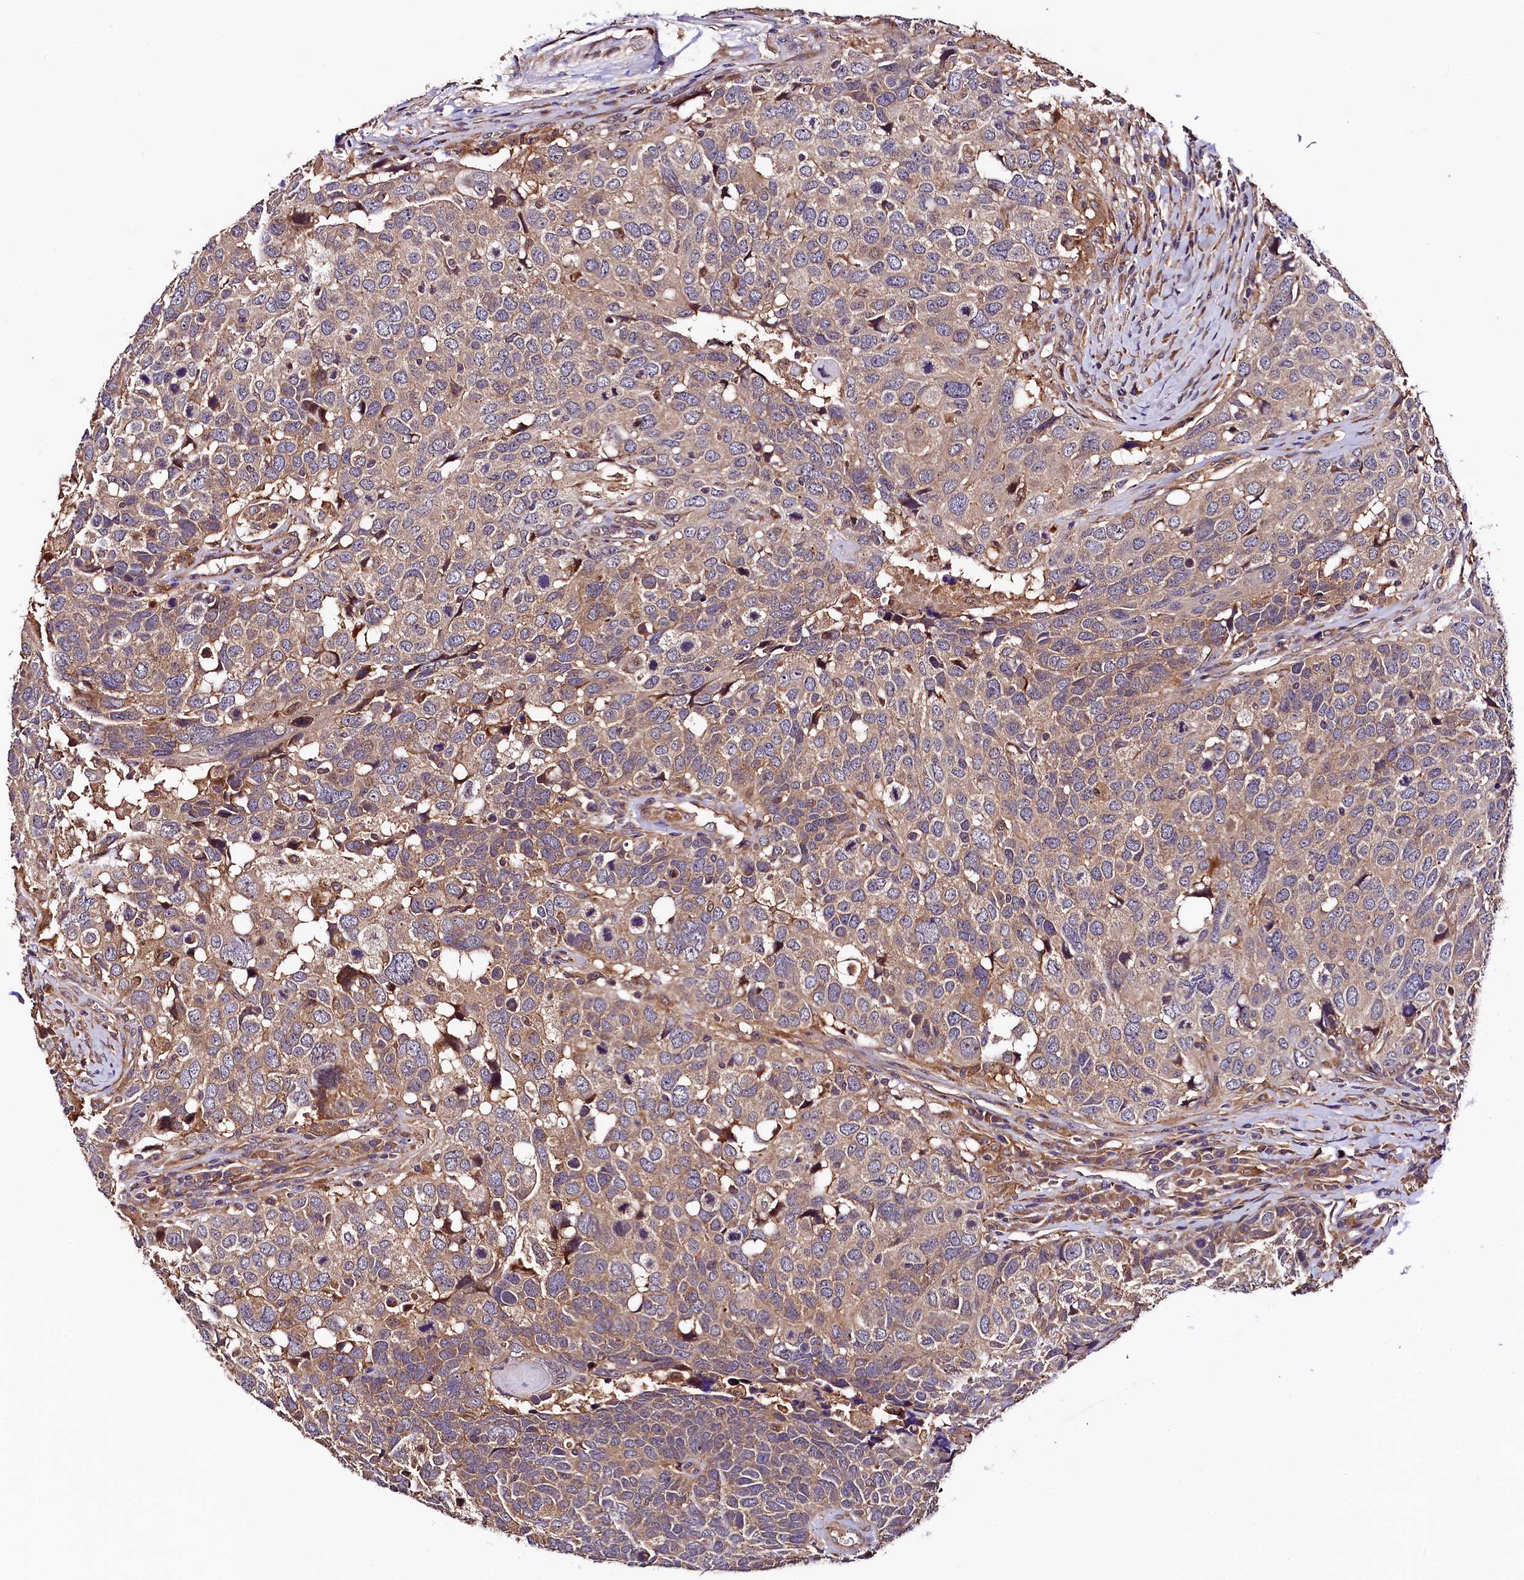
{"staining": {"intensity": "weak", "quantity": ">75%", "location": "cytoplasmic/membranous"}, "tissue": "head and neck cancer", "cell_type": "Tumor cells", "image_type": "cancer", "snomed": [{"axis": "morphology", "description": "Squamous cell carcinoma, NOS"}, {"axis": "topography", "description": "Head-Neck"}], "caption": "Protein staining displays weak cytoplasmic/membranous positivity in approximately >75% of tumor cells in head and neck cancer.", "gene": "VPS35", "patient": {"sex": "male", "age": 66}}